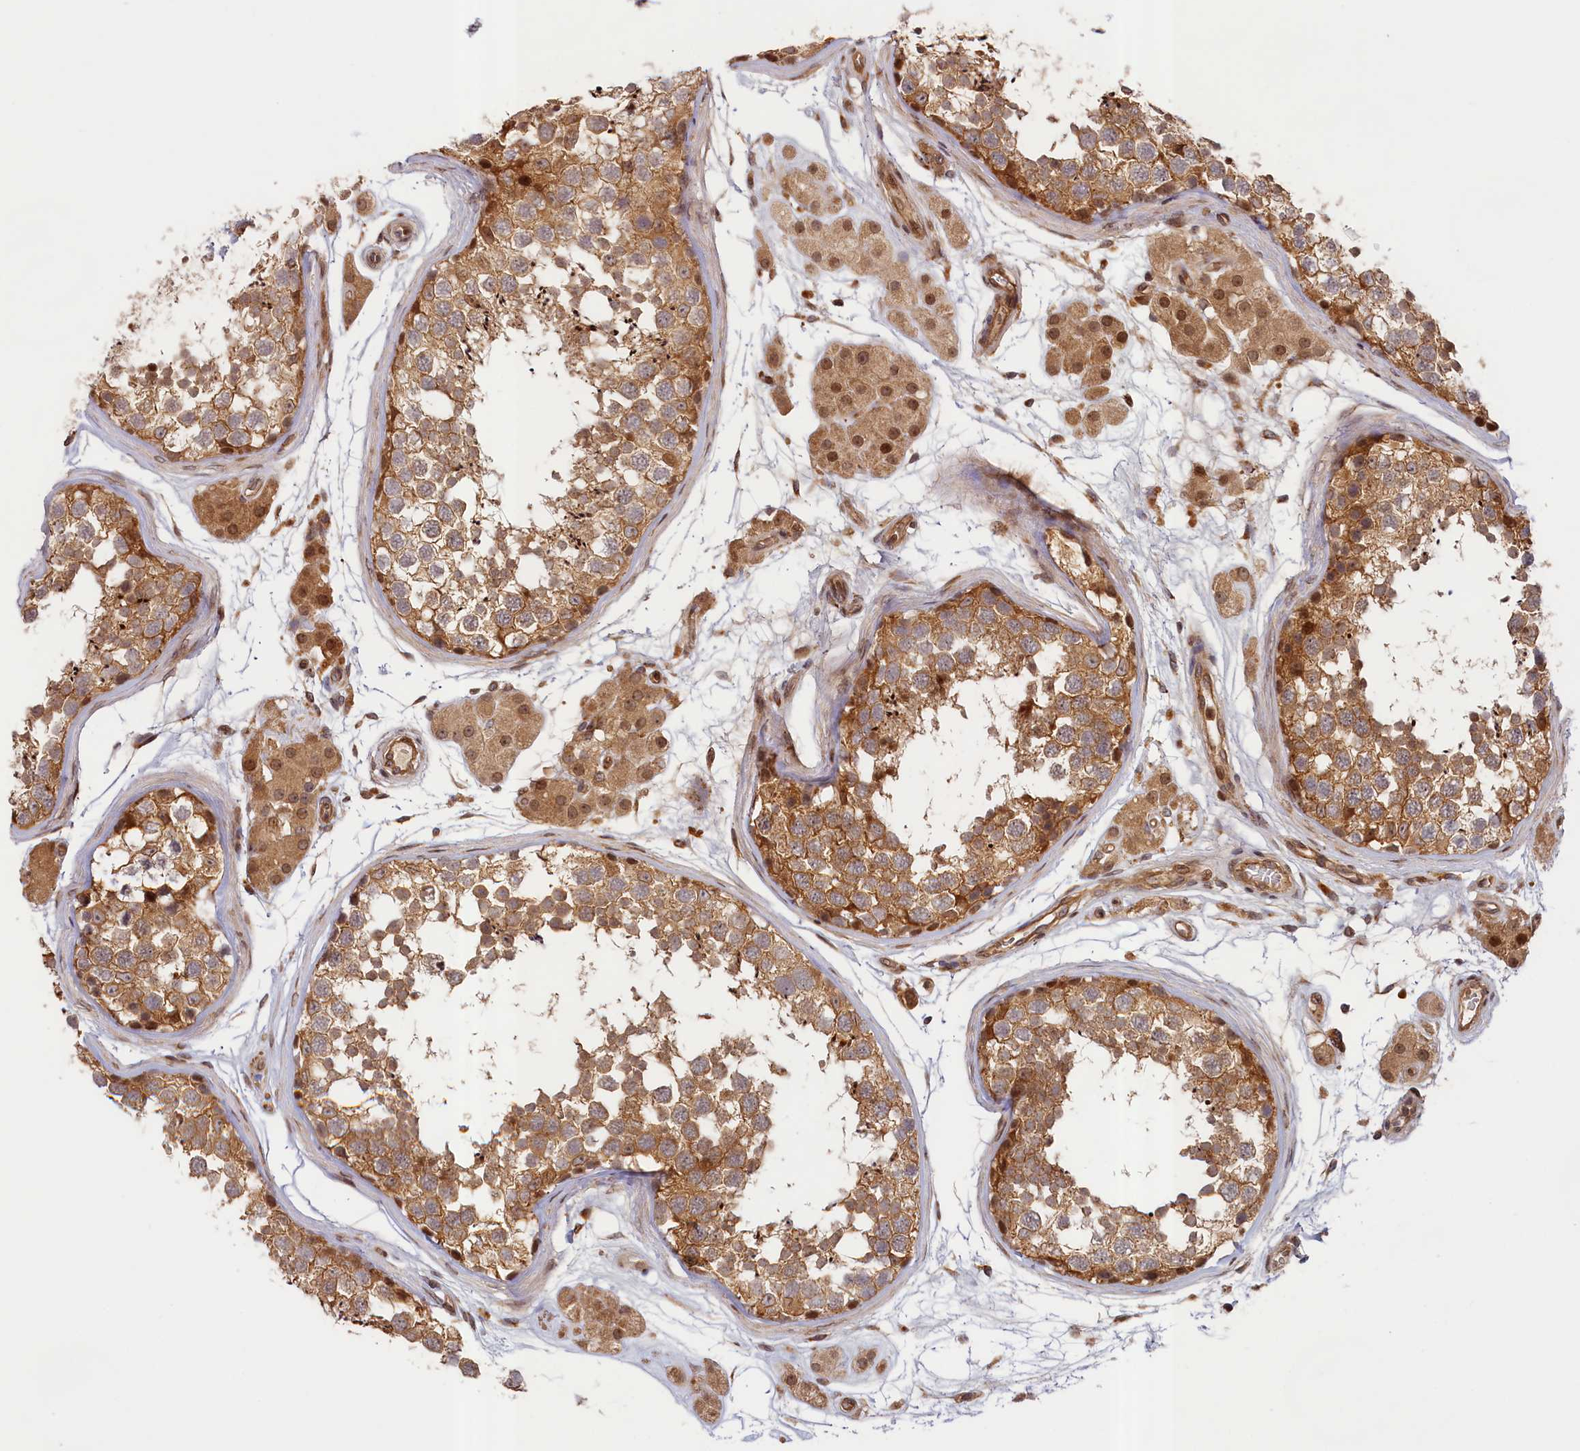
{"staining": {"intensity": "moderate", "quantity": ">75%", "location": "cytoplasmic/membranous"}, "tissue": "testis", "cell_type": "Cells in seminiferous ducts", "image_type": "normal", "snomed": [{"axis": "morphology", "description": "Normal tissue, NOS"}, {"axis": "topography", "description": "Testis"}], "caption": "Human testis stained for a protein (brown) demonstrates moderate cytoplasmic/membranous positive positivity in approximately >75% of cells in seminiferous ducts.", "gene": "CEP44", "patient": {"sex": "male", "age": 56}}